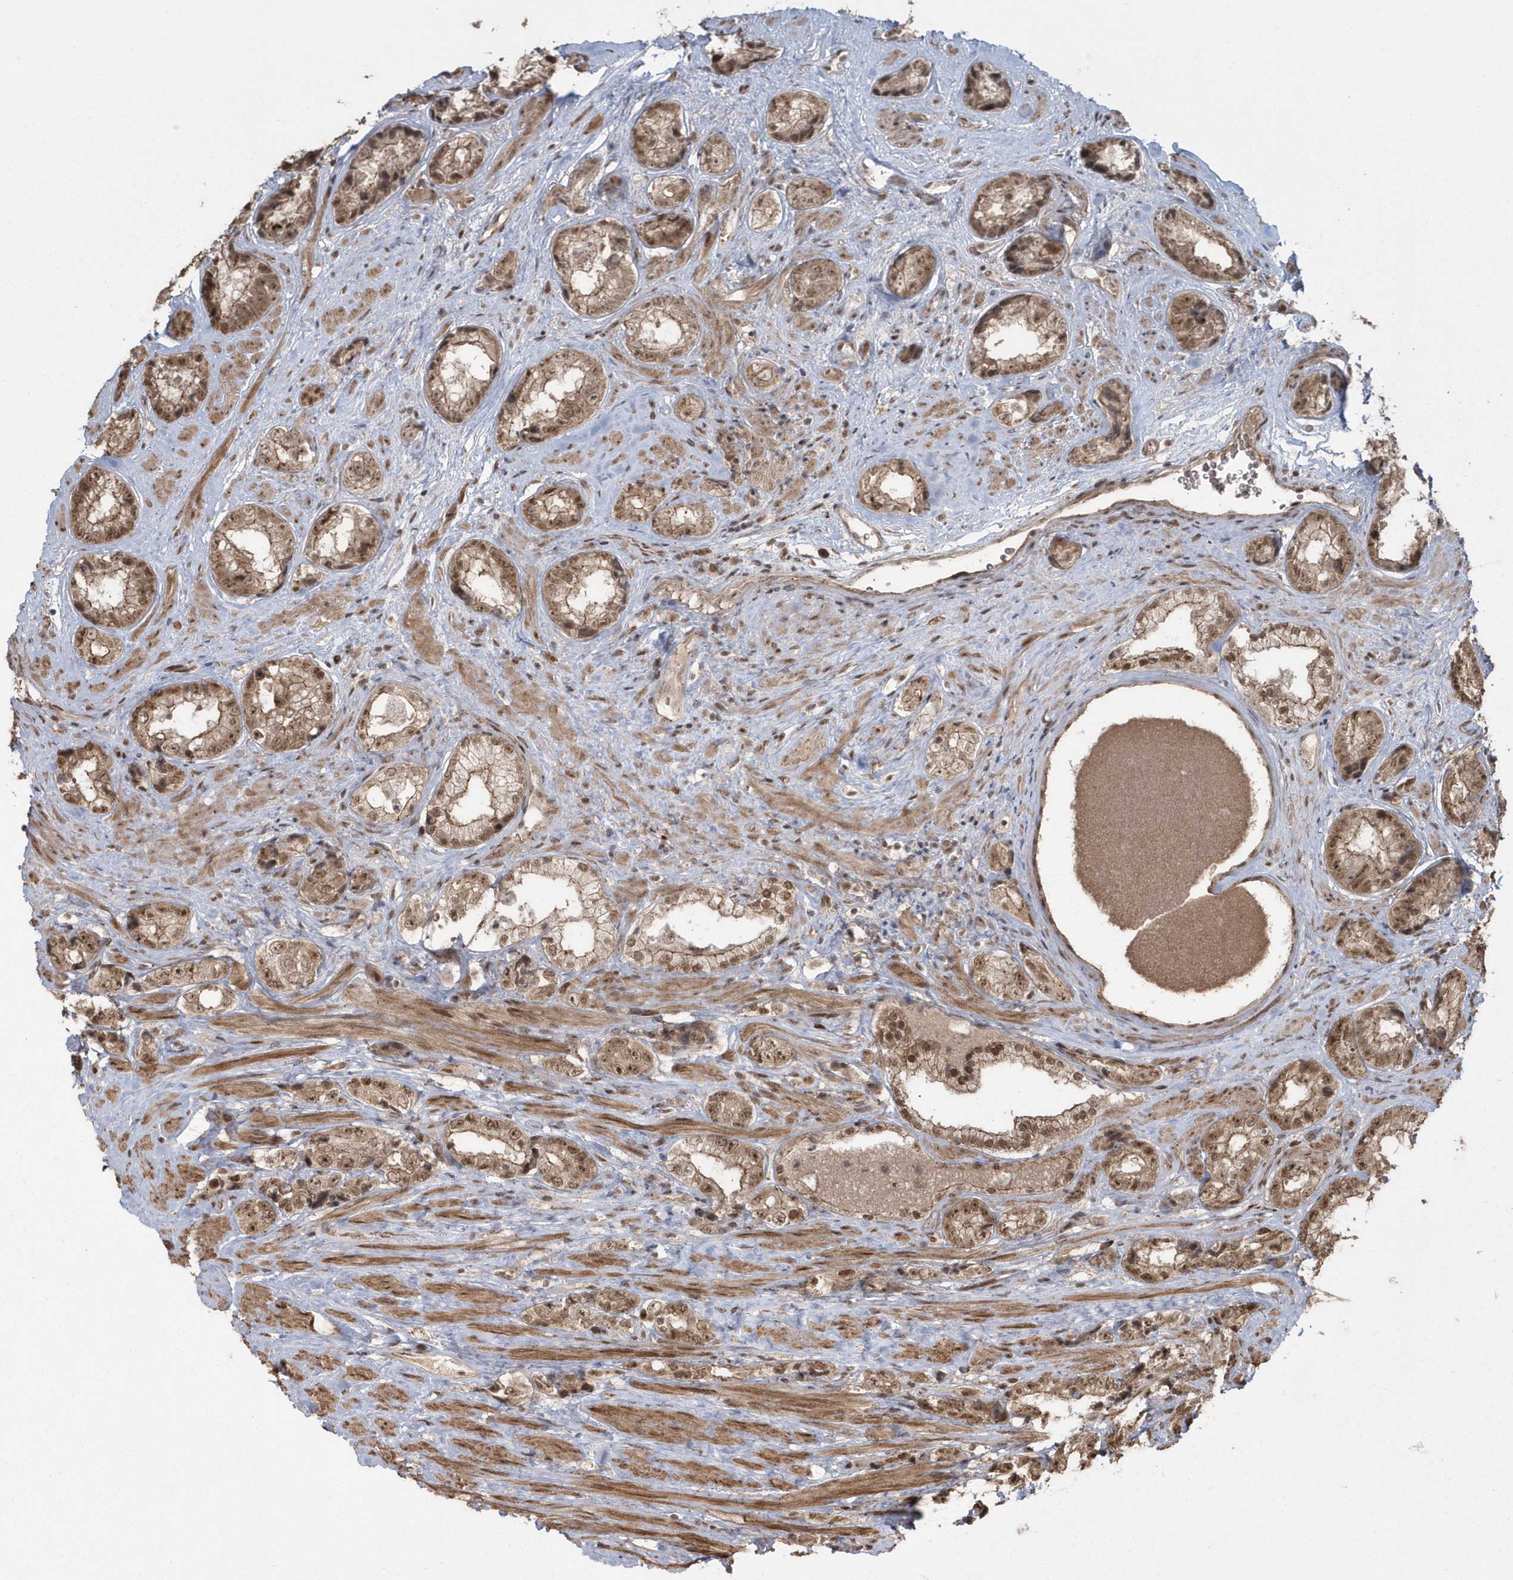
{"staining": {"intensity": "moderate", "quantity": ">75%", "location": "cytoplasmic/membranous,nuclear"}, "tissue": "prostate cancer", "cell_type": "Tumor cells", "image_type": "cancer", "snomed": [{"axis": "morphology", "description": "Adenocarcinoma, High grade"}, {"axis": "topography", "description": "Prostate"}], "caption": "About >75% of tumor cells in human adenocarcinoma (high-grade) (prostate) reveal moderate cytoplasmic/membranous and nuclear protein positivity as visualized by brown immunohistochemical staining.", "gene": "EPB41L4A", "patient": {"sex": "male", "age": 61}}